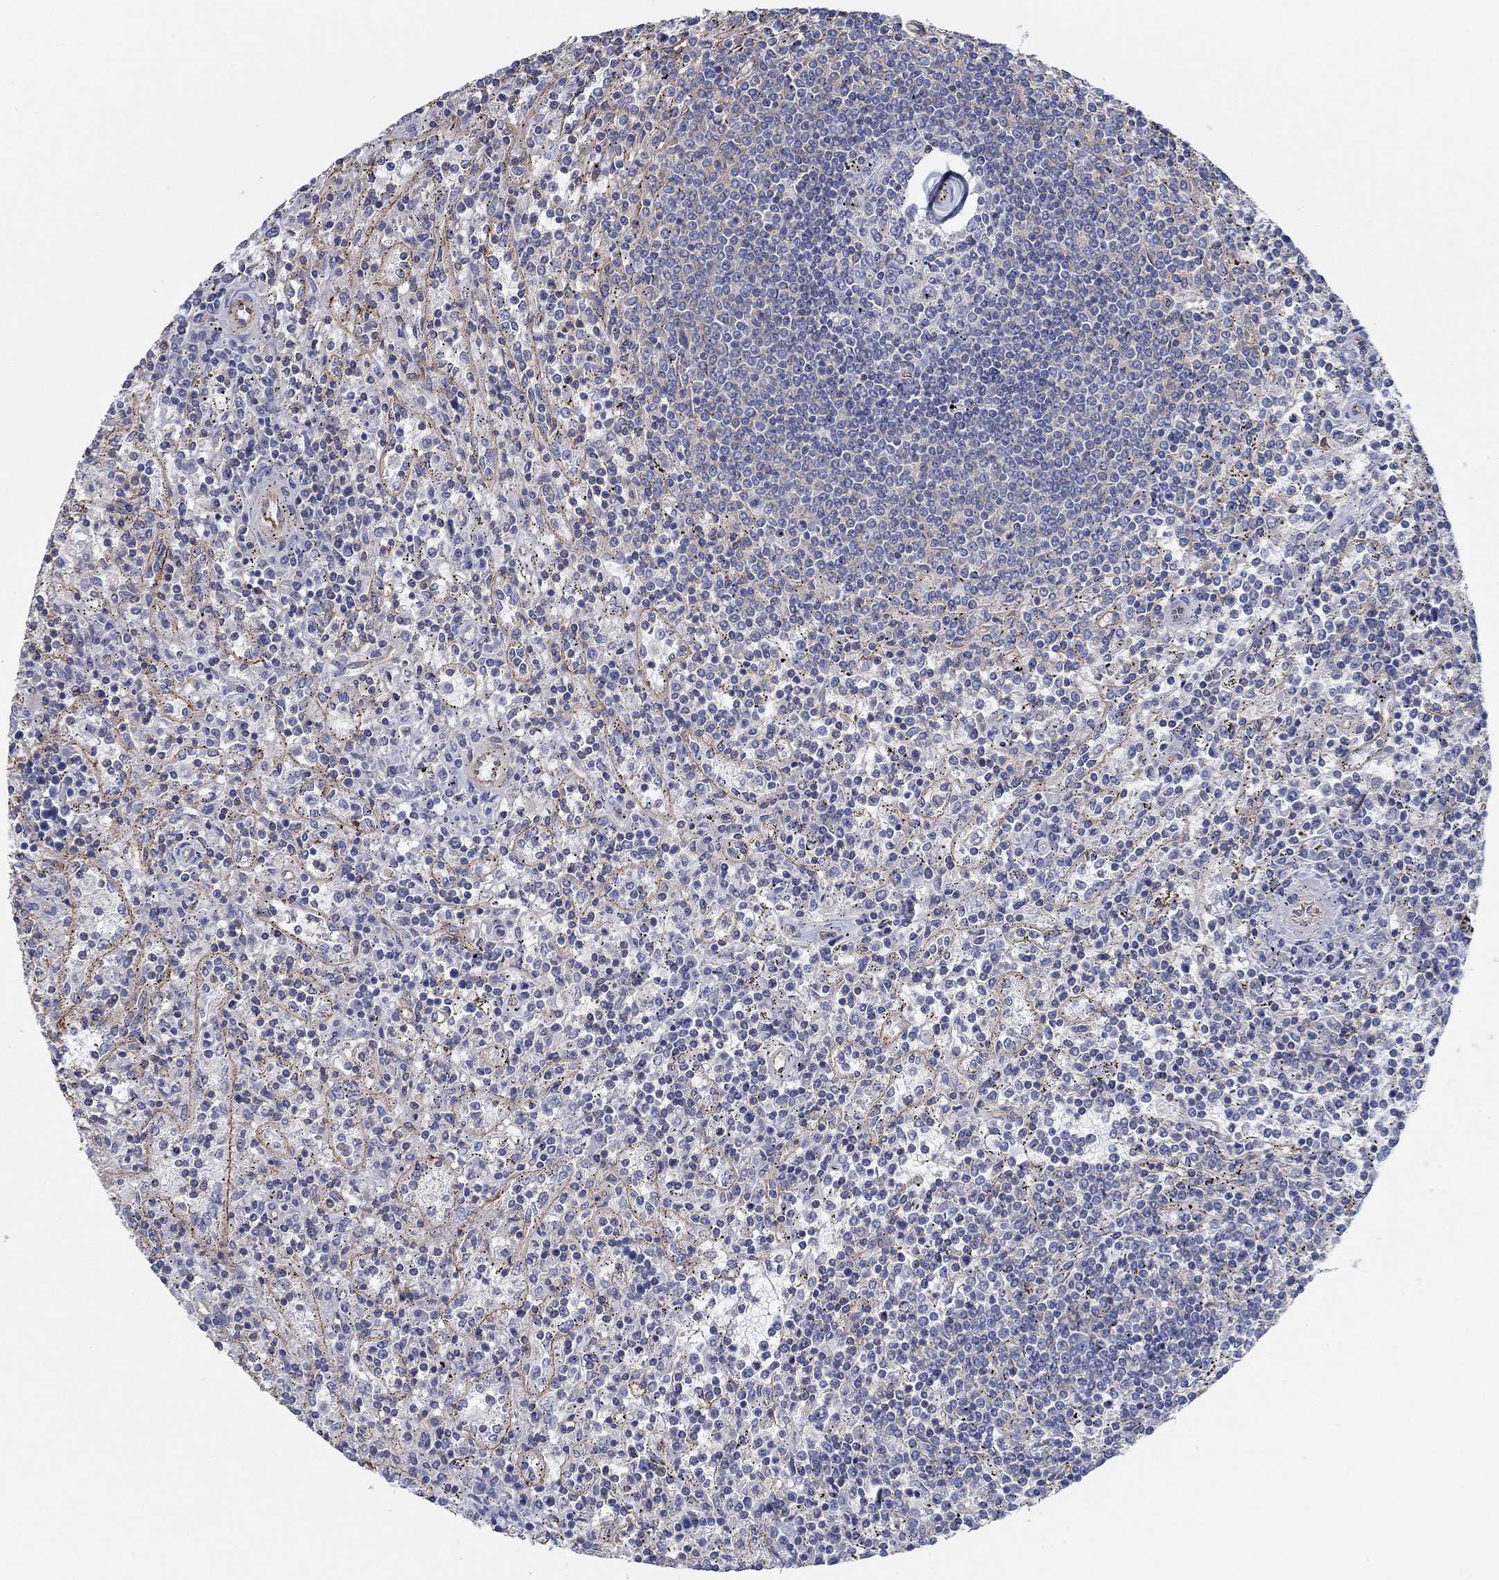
{"staining": {"intensity": "negative", "quantity": "none", "location": "none"}, "tissue": "lymphoma", "cell_type": "Tumor cells", "image_type": "cancer", "snomed": [{"axis": "morphology", "description": "Malignant lymphoma, non-Hodgkin's type, Low grade"}, {"axis": "topography", "description": "Spleen"}], "caption": "Lymphoma stained for a protein using immunohistochemistry demonstrates no staining tumor cells.", "gene": "BBOF1", "patient": {"sex": "male", "age": 62}}